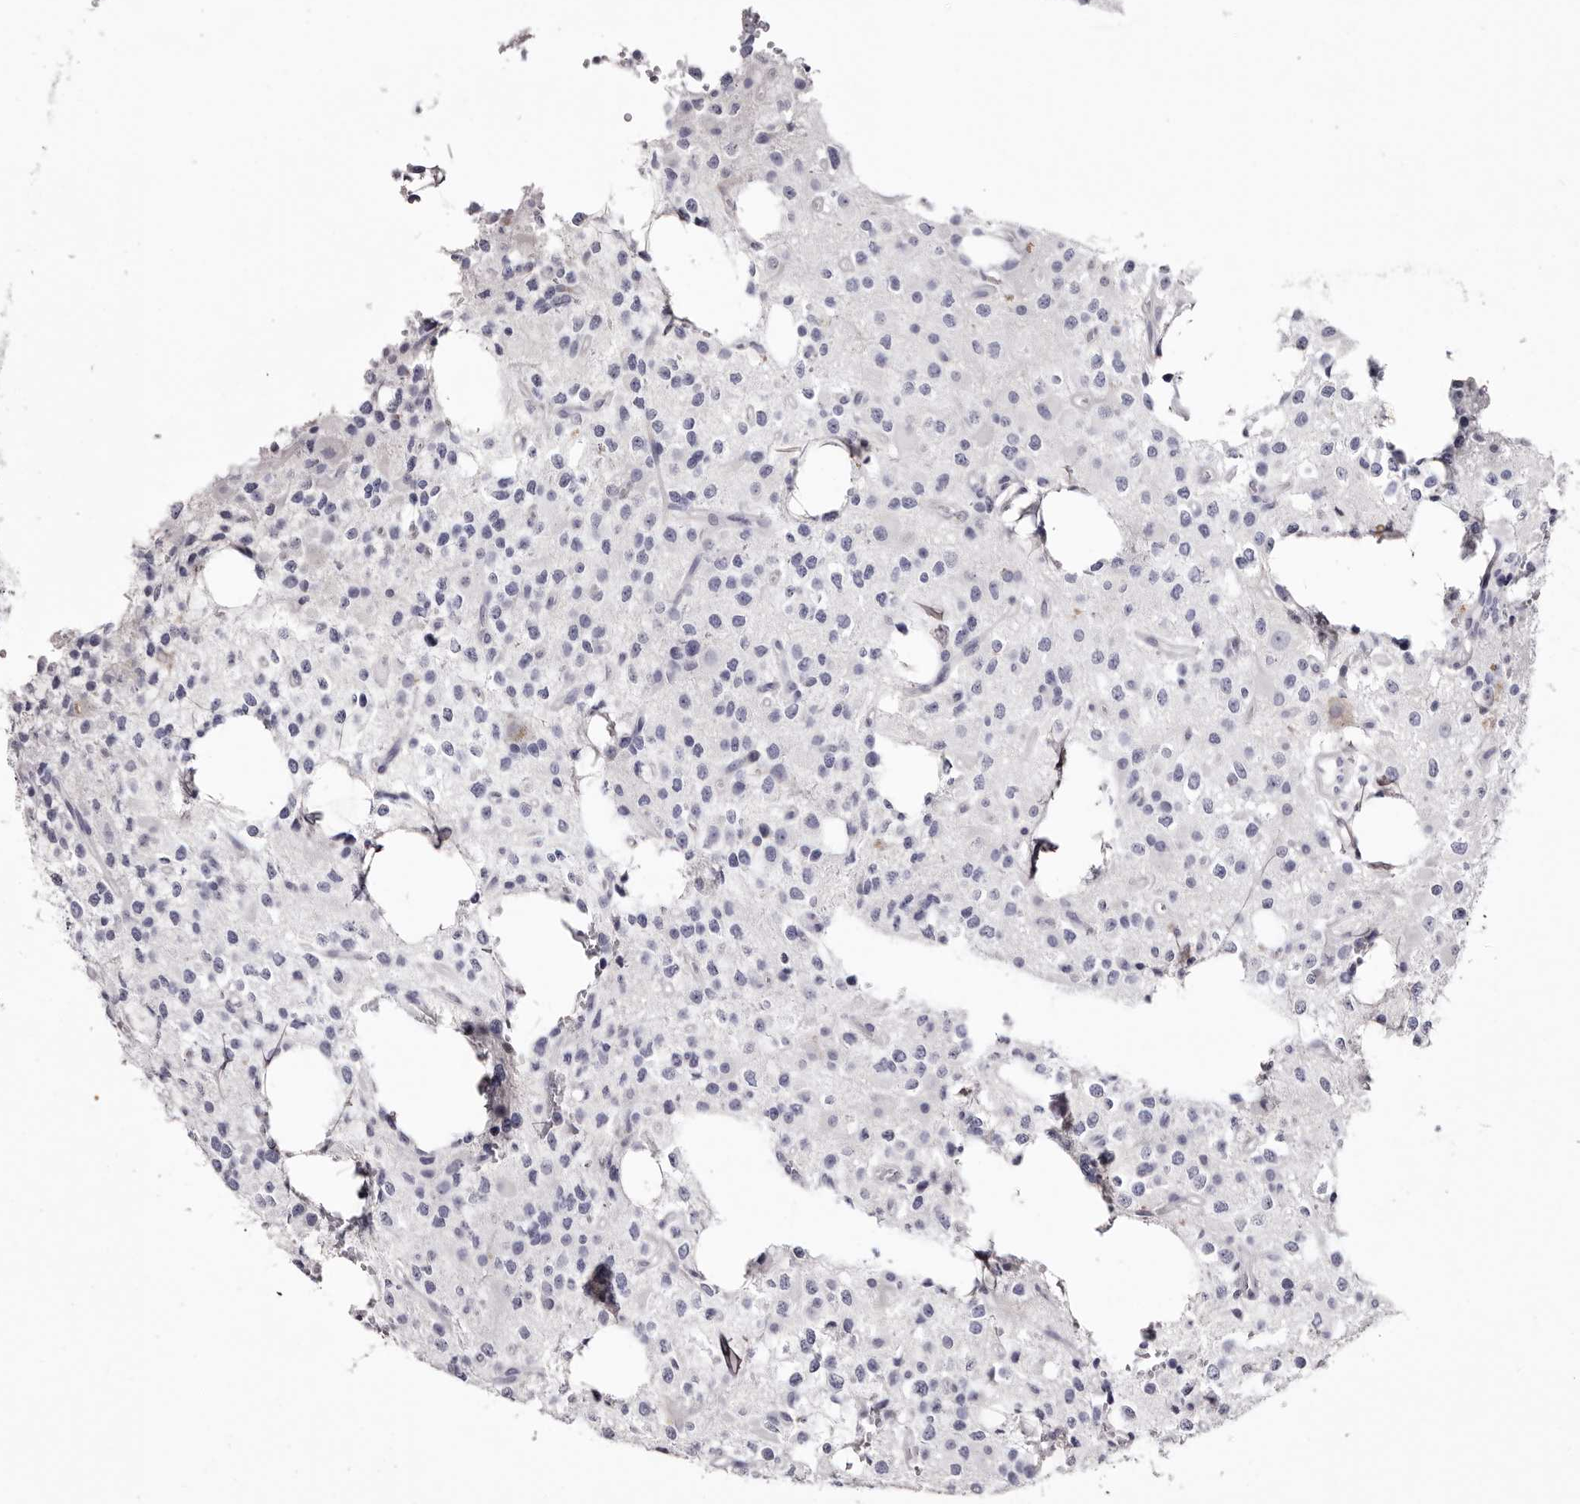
{"staining": {"intensity": "negative", "quantity": "none", "location": "none"}, "tissue": "glioma", "cell_type": "Tumor cells", "image_type": "cancer", "snomed": [{"axis": "morphology", "description": "Glioma, malignant, High grade"}, {"axis": "topography", "description": "Brain"}], "caption": "The immunohistochemistry image has no significant expression in tumor cells of glioma tissue. (Brightfield microscopy of DAB IHC at high magnification).", "gene": "CA6", "patient": {"sex": "female", "age": 62}}